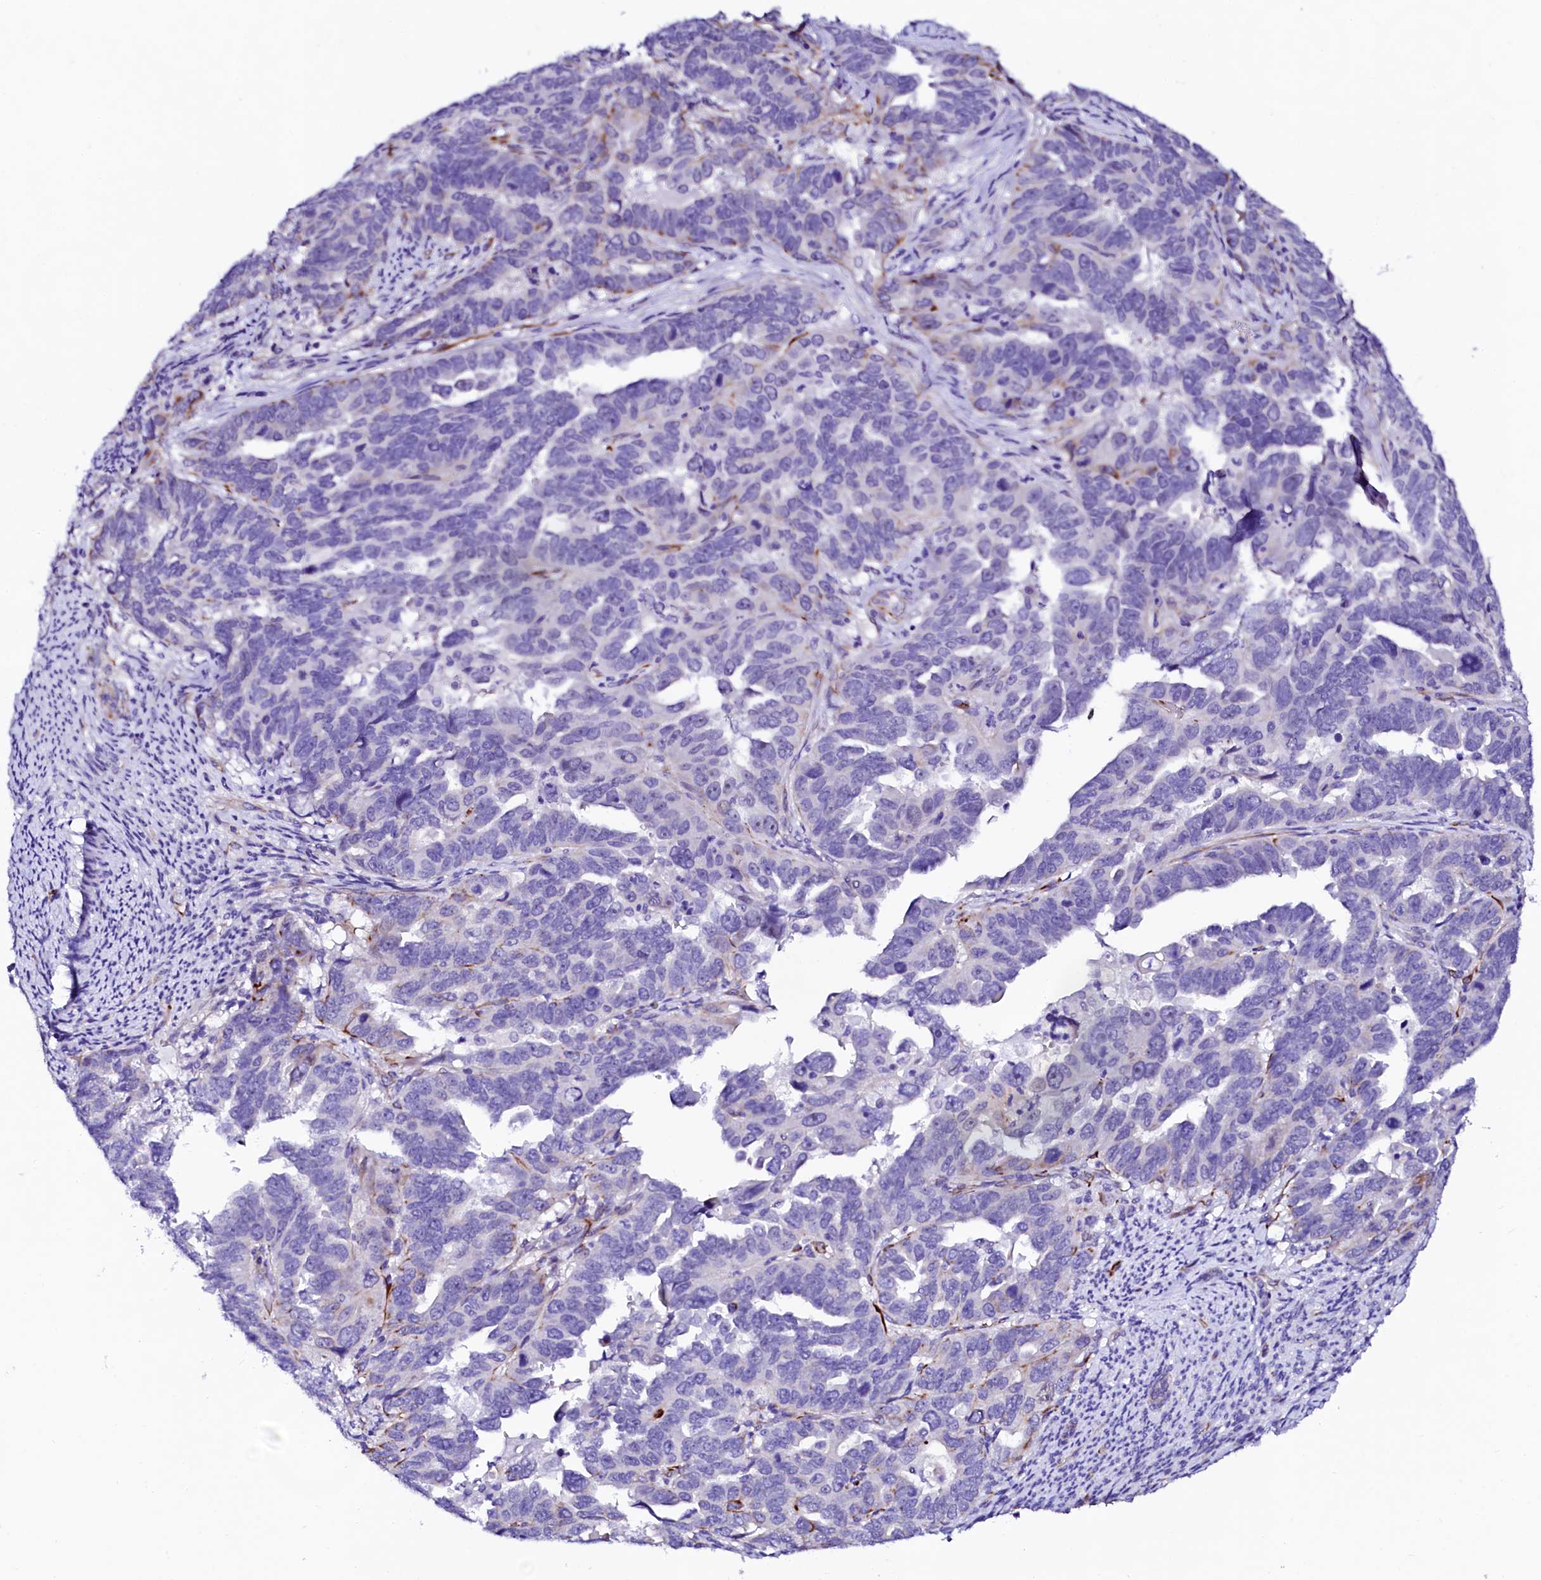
{"staining": {"intensity": "negative", "quantity": "none", "location": "none"}, "tissue": "endometrial cancer", "cell_type": "Tumor cells", "image_type": "cancer", "snomed": [{"axis": "morphology", "description": "Adenocarcinoma, NOS"}, {"axis": "topography", "description": "Endometrium"}], "caption": "Immunohistochemistry micrograph of human endometrial cancer (adenocarcinoma) stained for a protein (brown), which demonstrates no positivity in tumor cells.", "gene": "SFR1", "patient": {"sex": "female", "age": 65}}